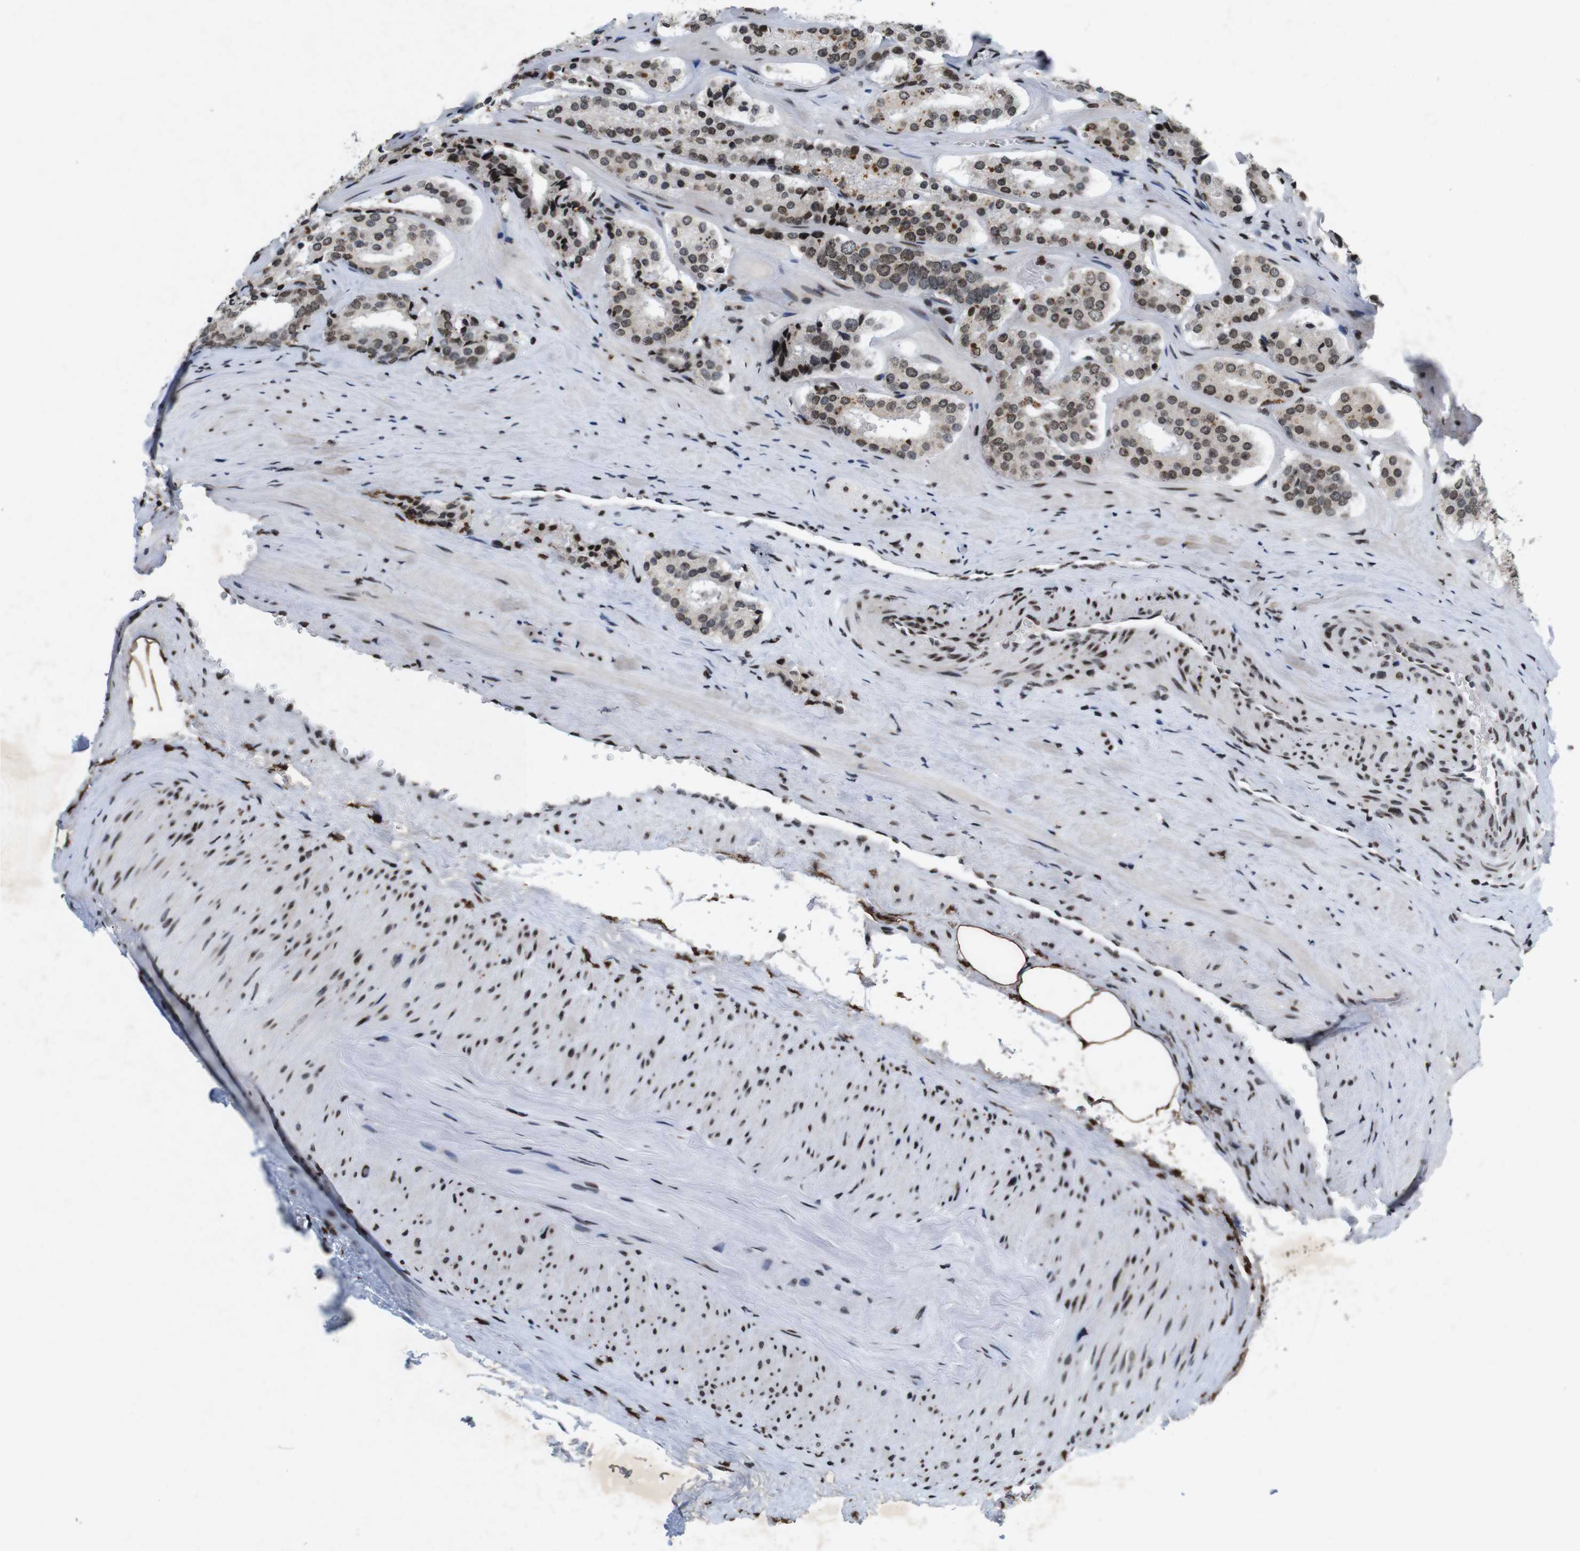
{"staining": {"intensity": "moderate", "quantity": ">75%", "location": "nuclear"}, "tissue": "prostate cancer", "cell_type": "Tumor cells", "image_type": "cancer", "snomed": [{"axis": "morphology", "description": "Adenocarcinoma, High grade"}, {"axis": "topography", "description": "Prostate"}], "caption": "IHC micrograph of prostate cancer (adenocarcinoma (high-grade)) stained for a protein (brown), which demonstrates medium levels of moderate nuclear positivity in about >75% of tumor cells.", "gene": "MAGEH1", "patient": {"sex": "male", "age": 60}}